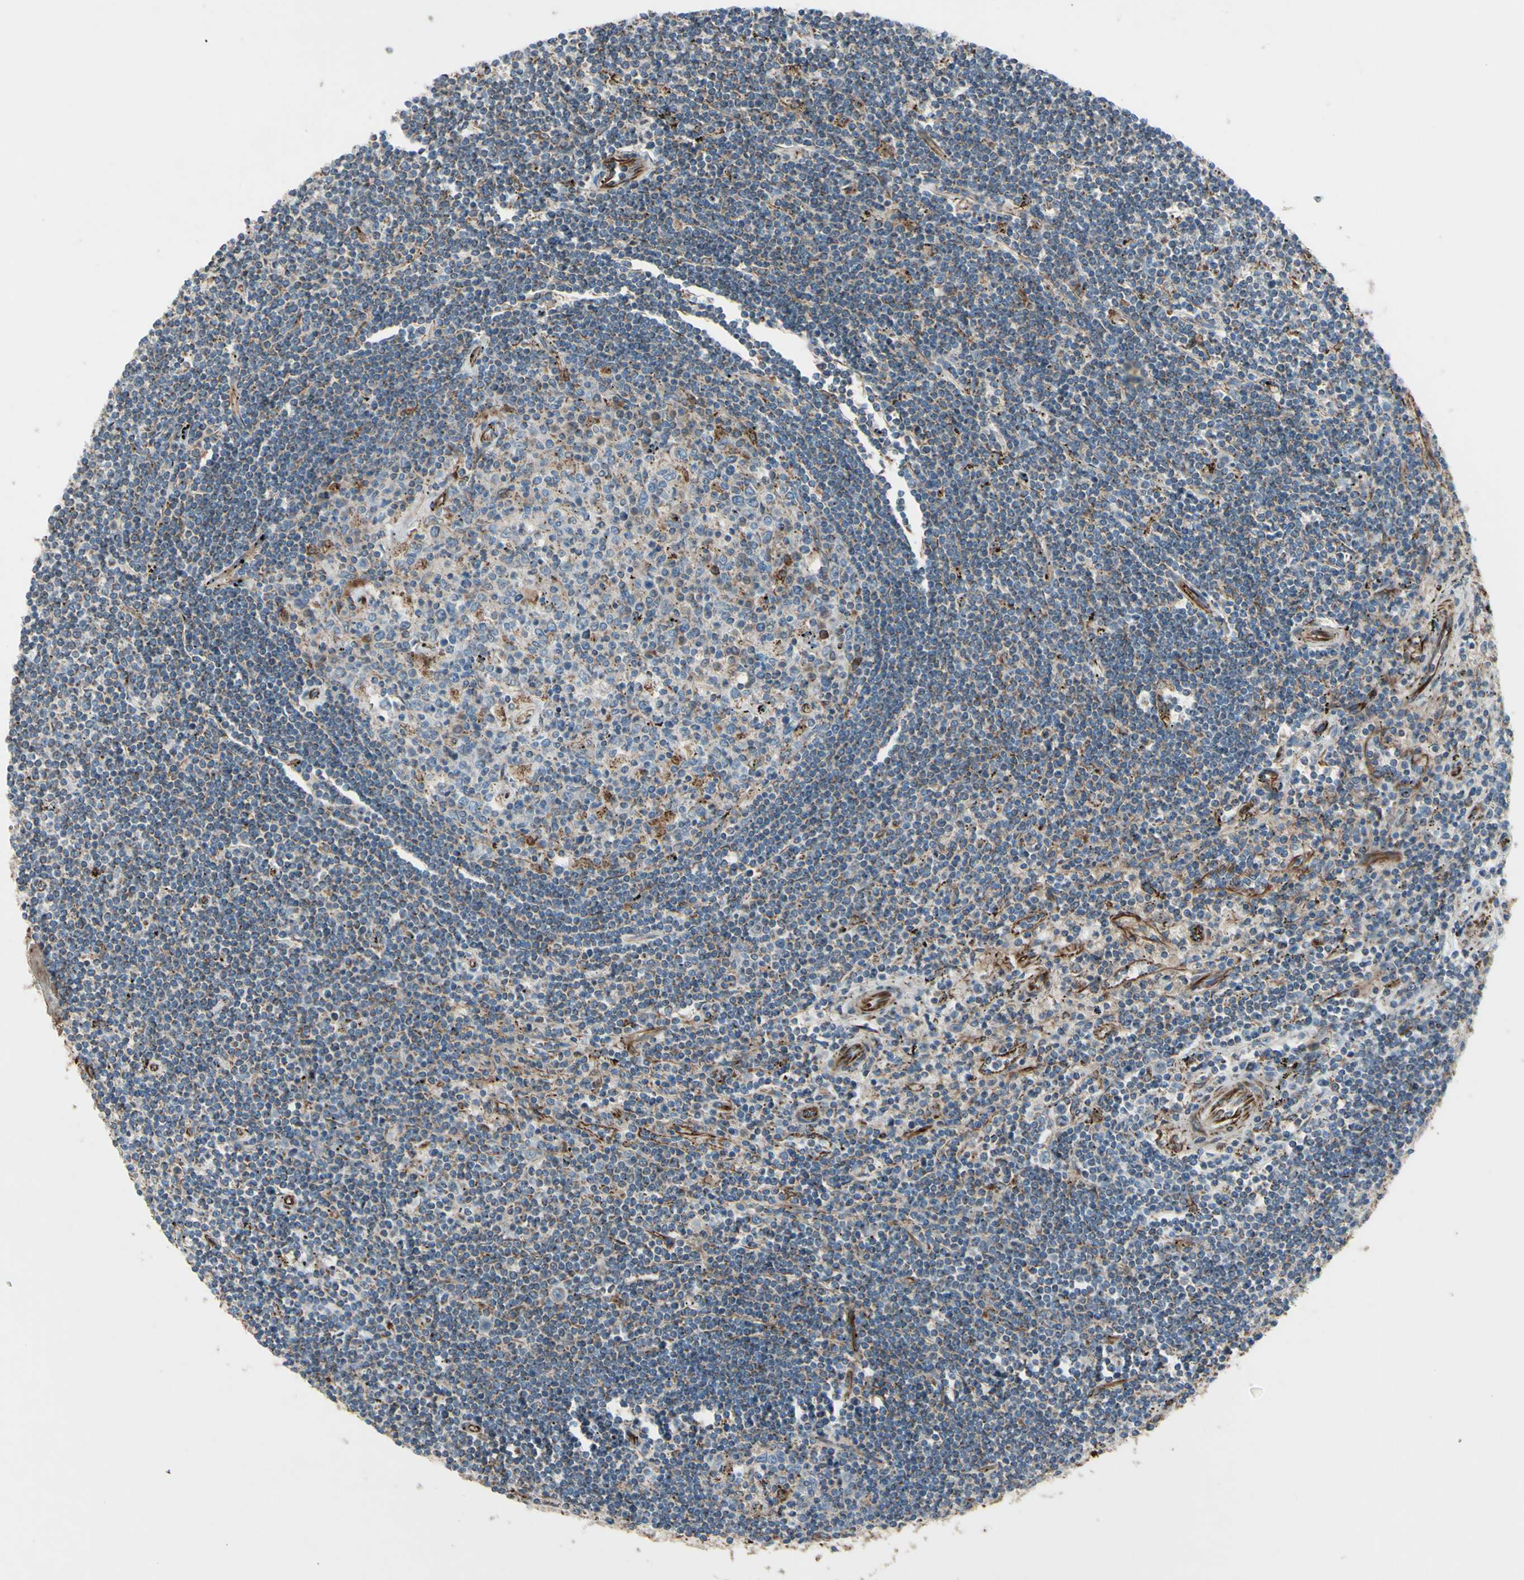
{"staining": {"intensity": "weak", "quantity": "25%-75%", "location": "cytoplasmic/membranous"}, "tissue": "lymphoma", "cell_type": "Tumor cells", "image_type": "cancer", "snomed": [{"axis": "morphology", "description": "Malignant lymphoma, non-Hodgkin's type, Low grade"}, {"axis": "topography", "description": "Spleen"}], "caption": "IHC photomicrograph of neoplastic tissue: human lymphoma stained using immunohistochemistry (IHC) shows low levels of weak protein expression localized specifically in the cytoplasmic/membranous of tumor cells, appearing as a cytoplasmic/membranous brown color.", "gene": "EMC7", "patient": {"sex": "male", "age": 76}}